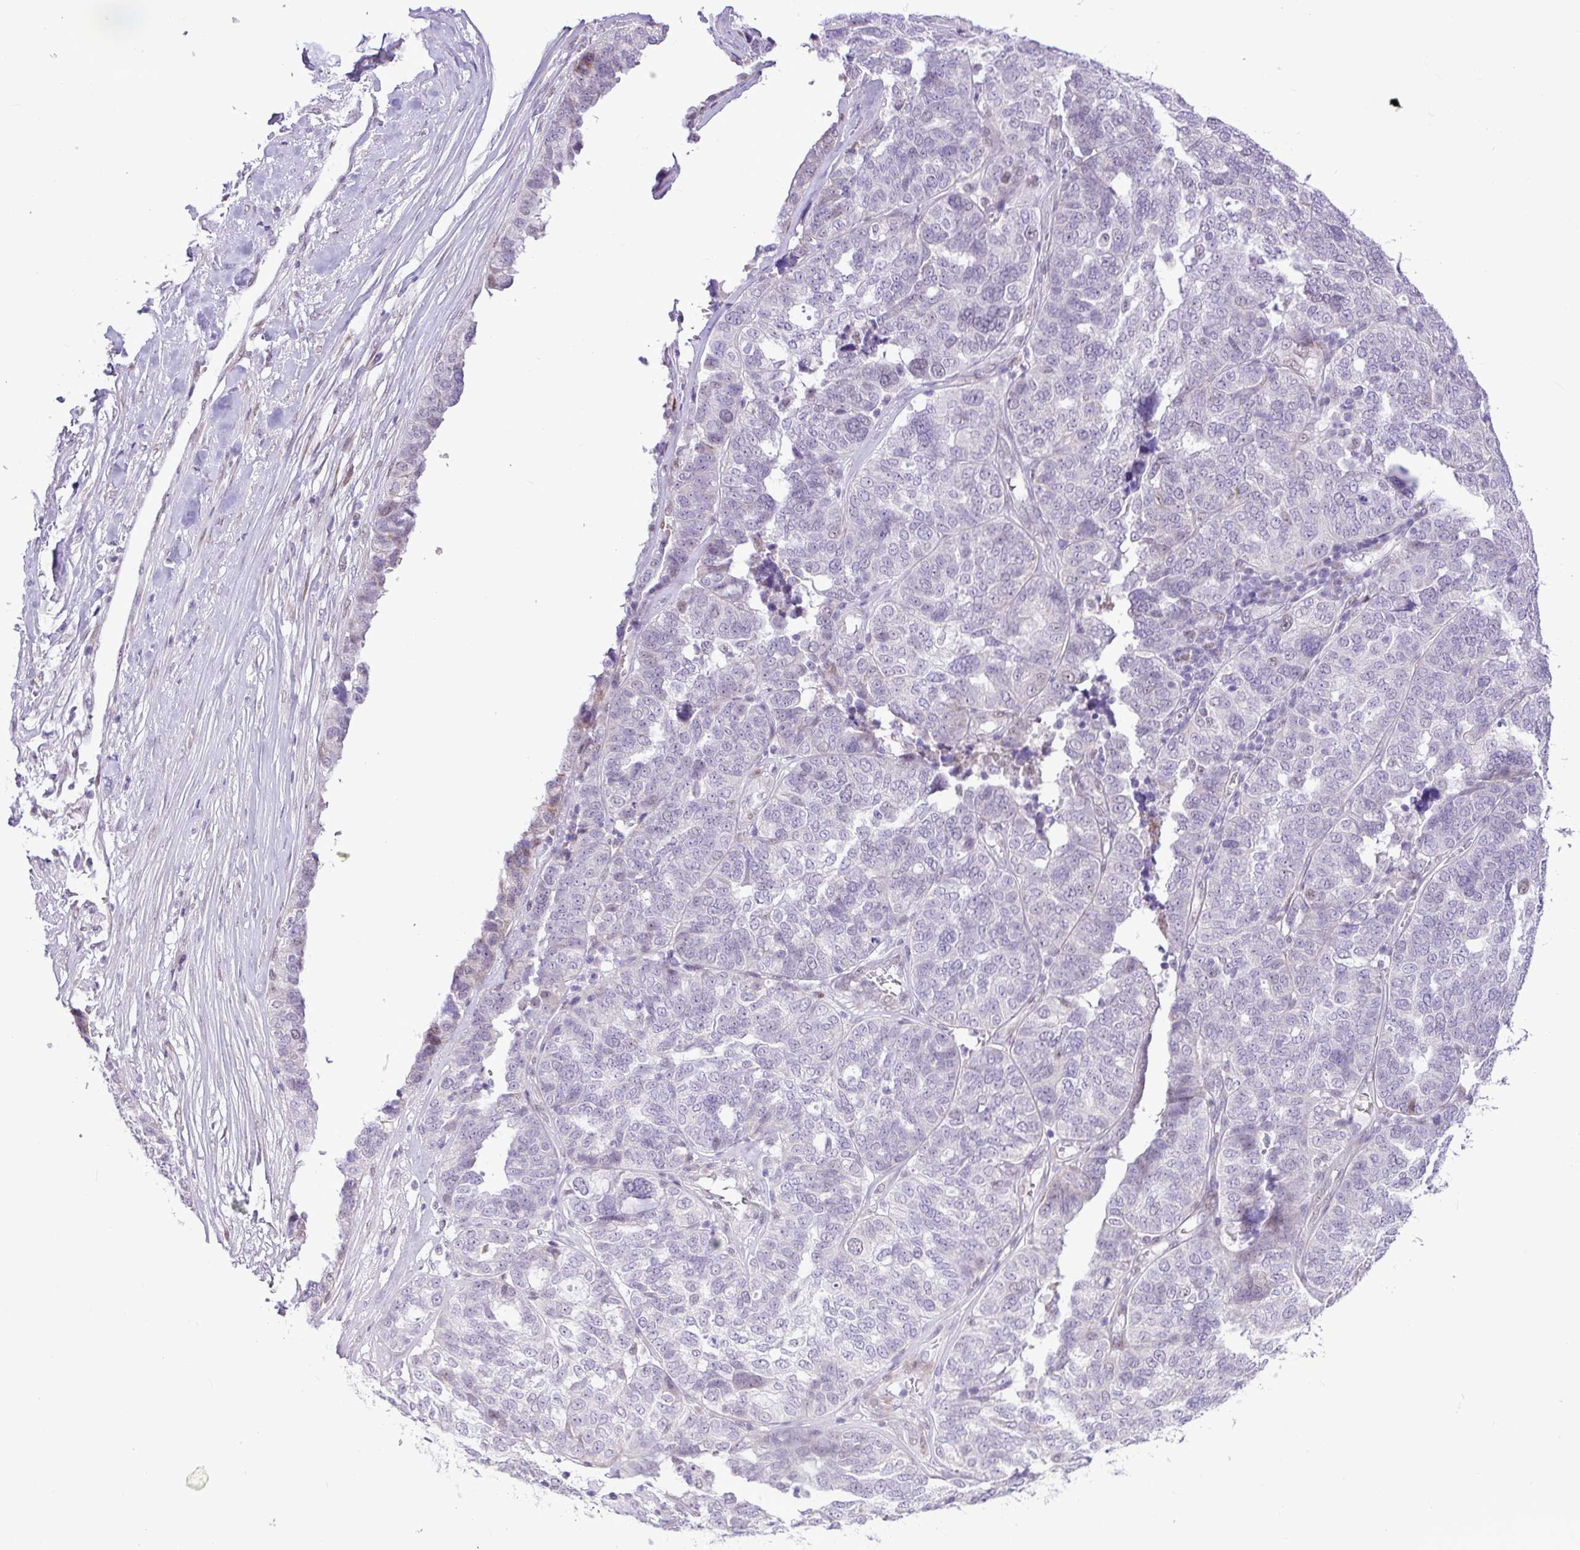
{"staining": {"intensity": "negative", "quantity": "none", "location": "none"}, "tissue": "ovarian cancer", "cell_type": "Tumor cells", "image_type": "cancer", "snomed": [{"axis": "morphology", "description": "Cystadenocarcinoma, serous, NOS"}, {"axis": "topography", "description": "Ovary"}], "caption": "High power microscopy image of an immunohistochemistry histopathology image of serous cystadenocarcinoma (ovarian), revealing no significant positivity in tumor cells.", "gene": "ELOA2", "patient": {"sex": "female", "age": 59}}